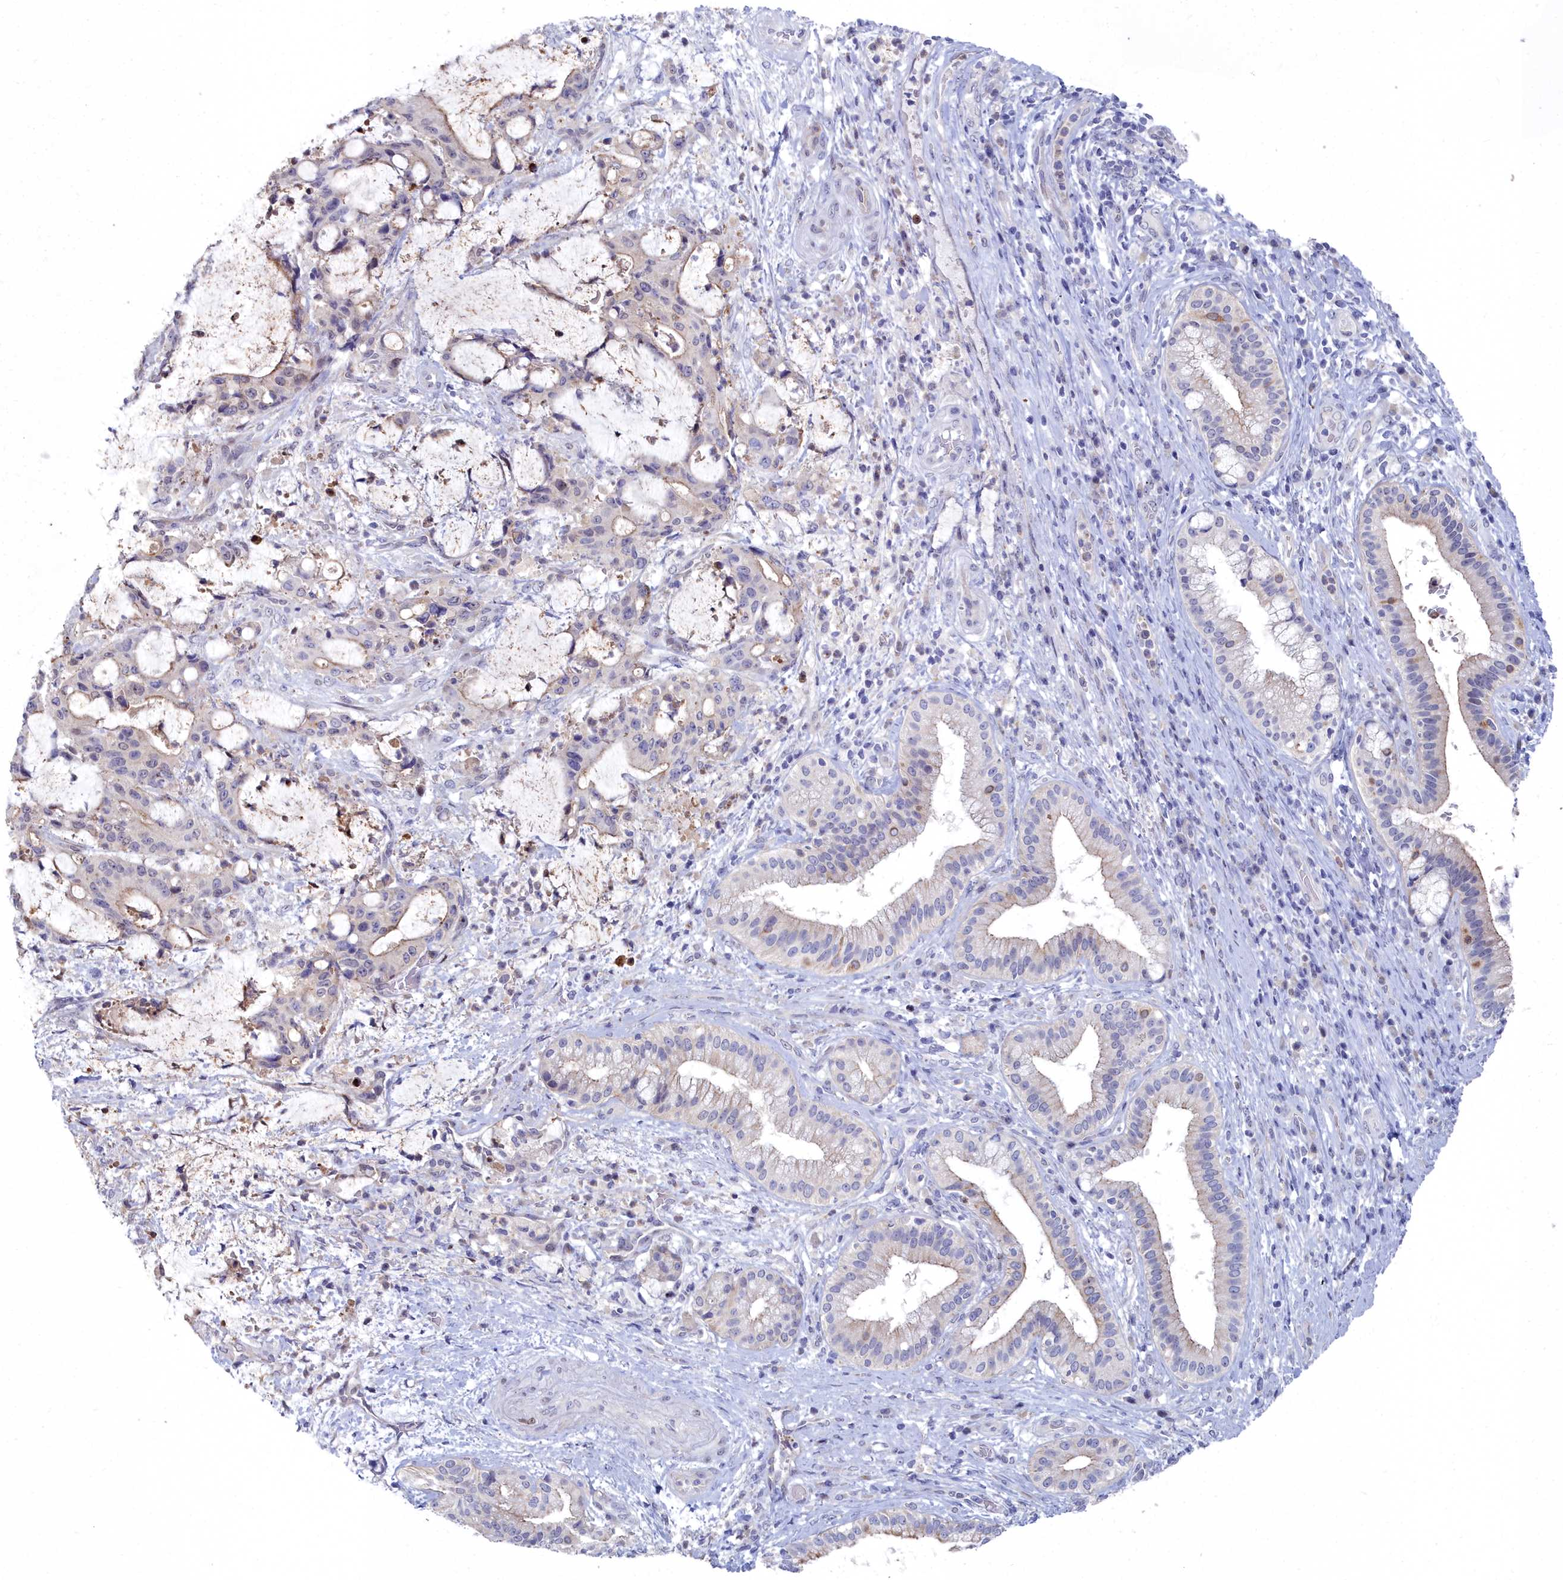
{"staining": {"intensity": "weak", "quantity": "<25%", "location": "cytoplasmic/membranous"}, "tissue": "liver cancer", "cell_type": "Tumor cells", "image_type": "cancer", "snomed": [{"axis": "morphology", "description": "Normal tissue, NOS"}, {"axis": "morphology", "description": "Cholangiocarcinoma"}, {"axis": "topography", "description": "Liver"}, {"axis": "topography", "description": "Peripheral nerve tissue"}], "caption": "Tumor cells are negative for protein expression in human liver cancer (cholangiocarcinoma).", "gene": "RPS27A", "patient": {"sex": "female", "age": 73}}